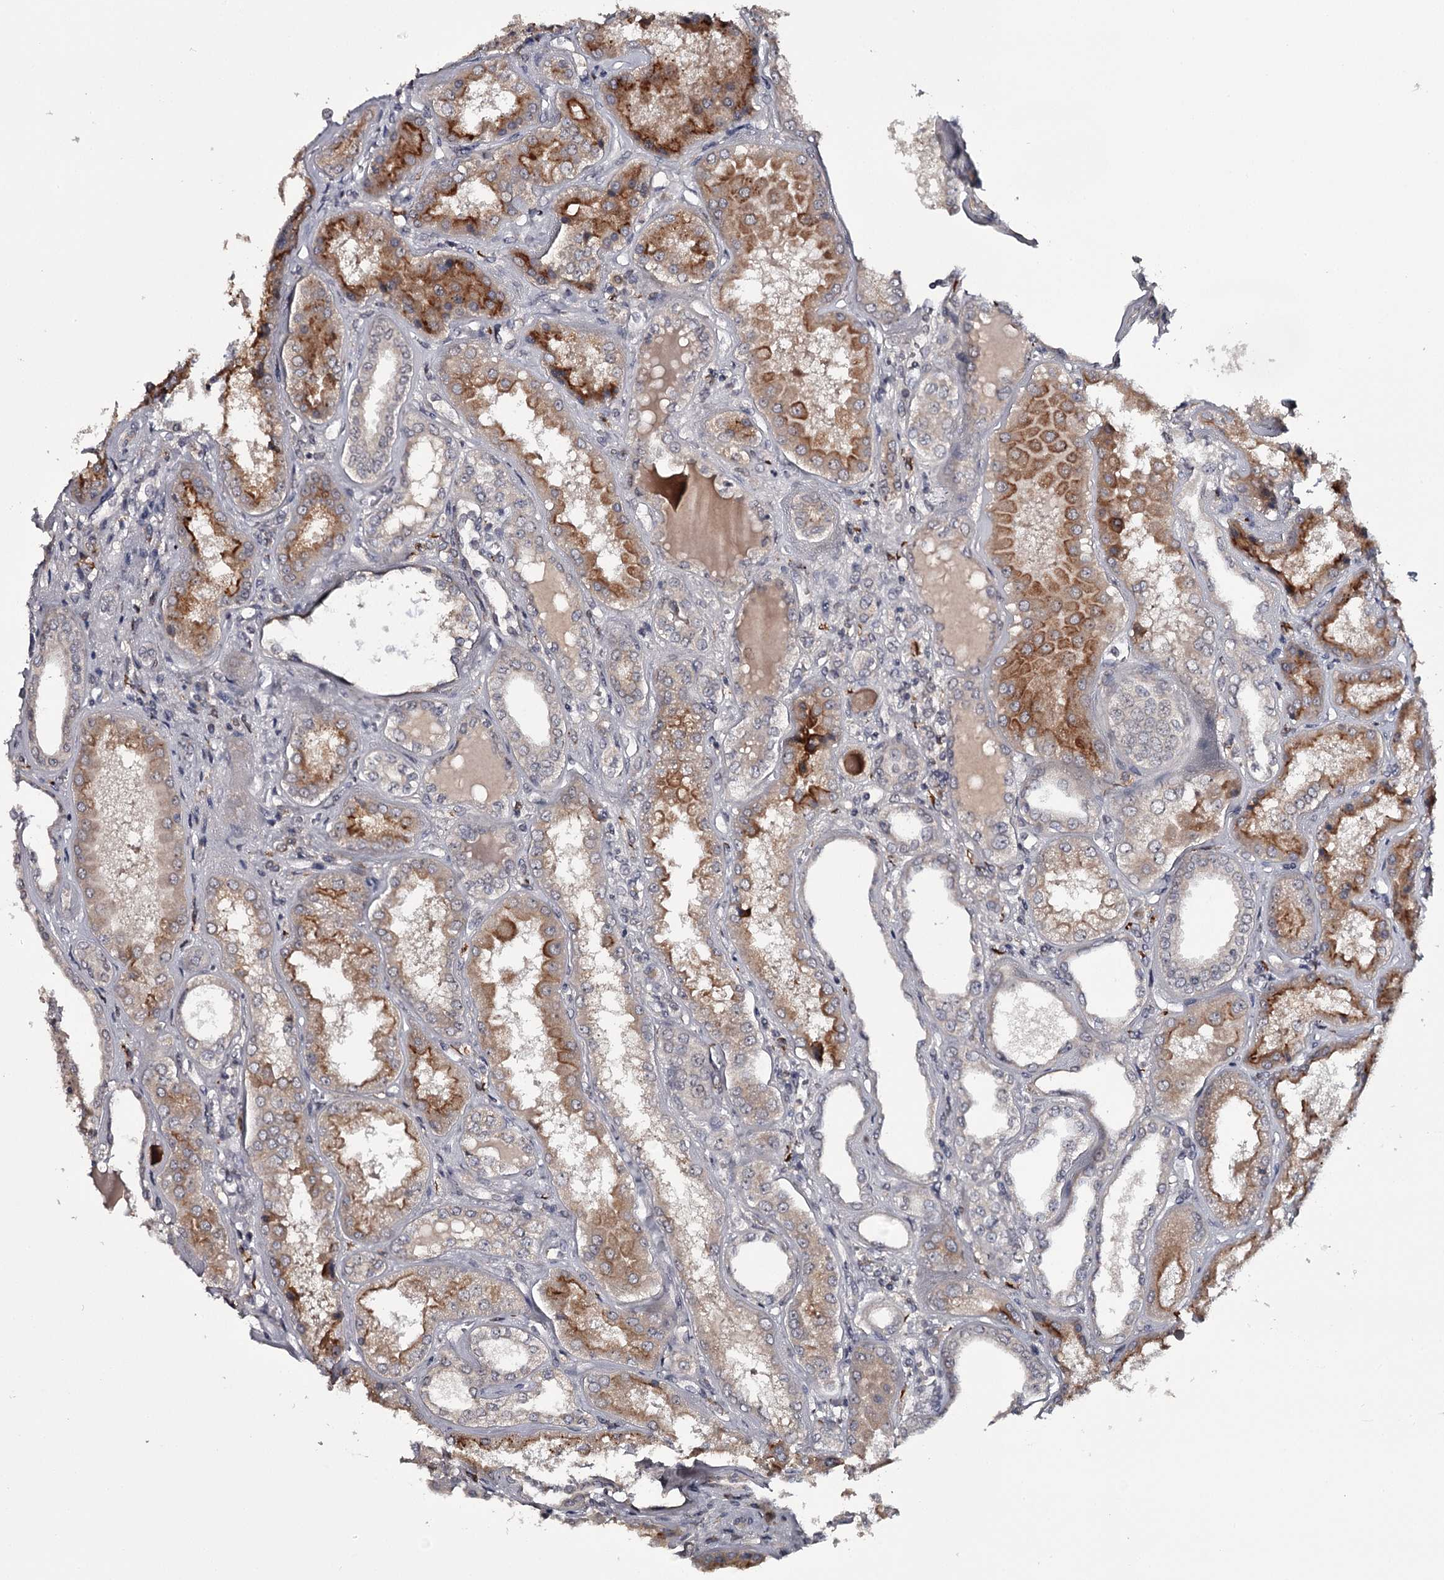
{"staining": {"intensity": "weak", "quantity": "25%-75%", "location": "cytoplasmic/membranous"}, "tissue": "kidney", "cell_type": "Cells in glomeruli", "image_type": "normal", "snomed": [{"axis": "morphology", "description": "Normal tissue, NOS"}, {"axis": "topography", "description": "Kidney"}], "caption": "Immunohistochemistry (IHC) staining of unremarkable kidney, which reveals low levels of weak cytoplasmic/membranous positivity in approximately 25%-75% of cells in glomeruli indicating weak cytoplasmic/membranous protein staining. The staining was performed using DAB (3,3'-diaminobenzidine) (brown) for protein detection and nuclei were counterstained in hematoxylin (blue).", "gene": "CWF19L2", "patient": {"sex": "female", "age": 56}}